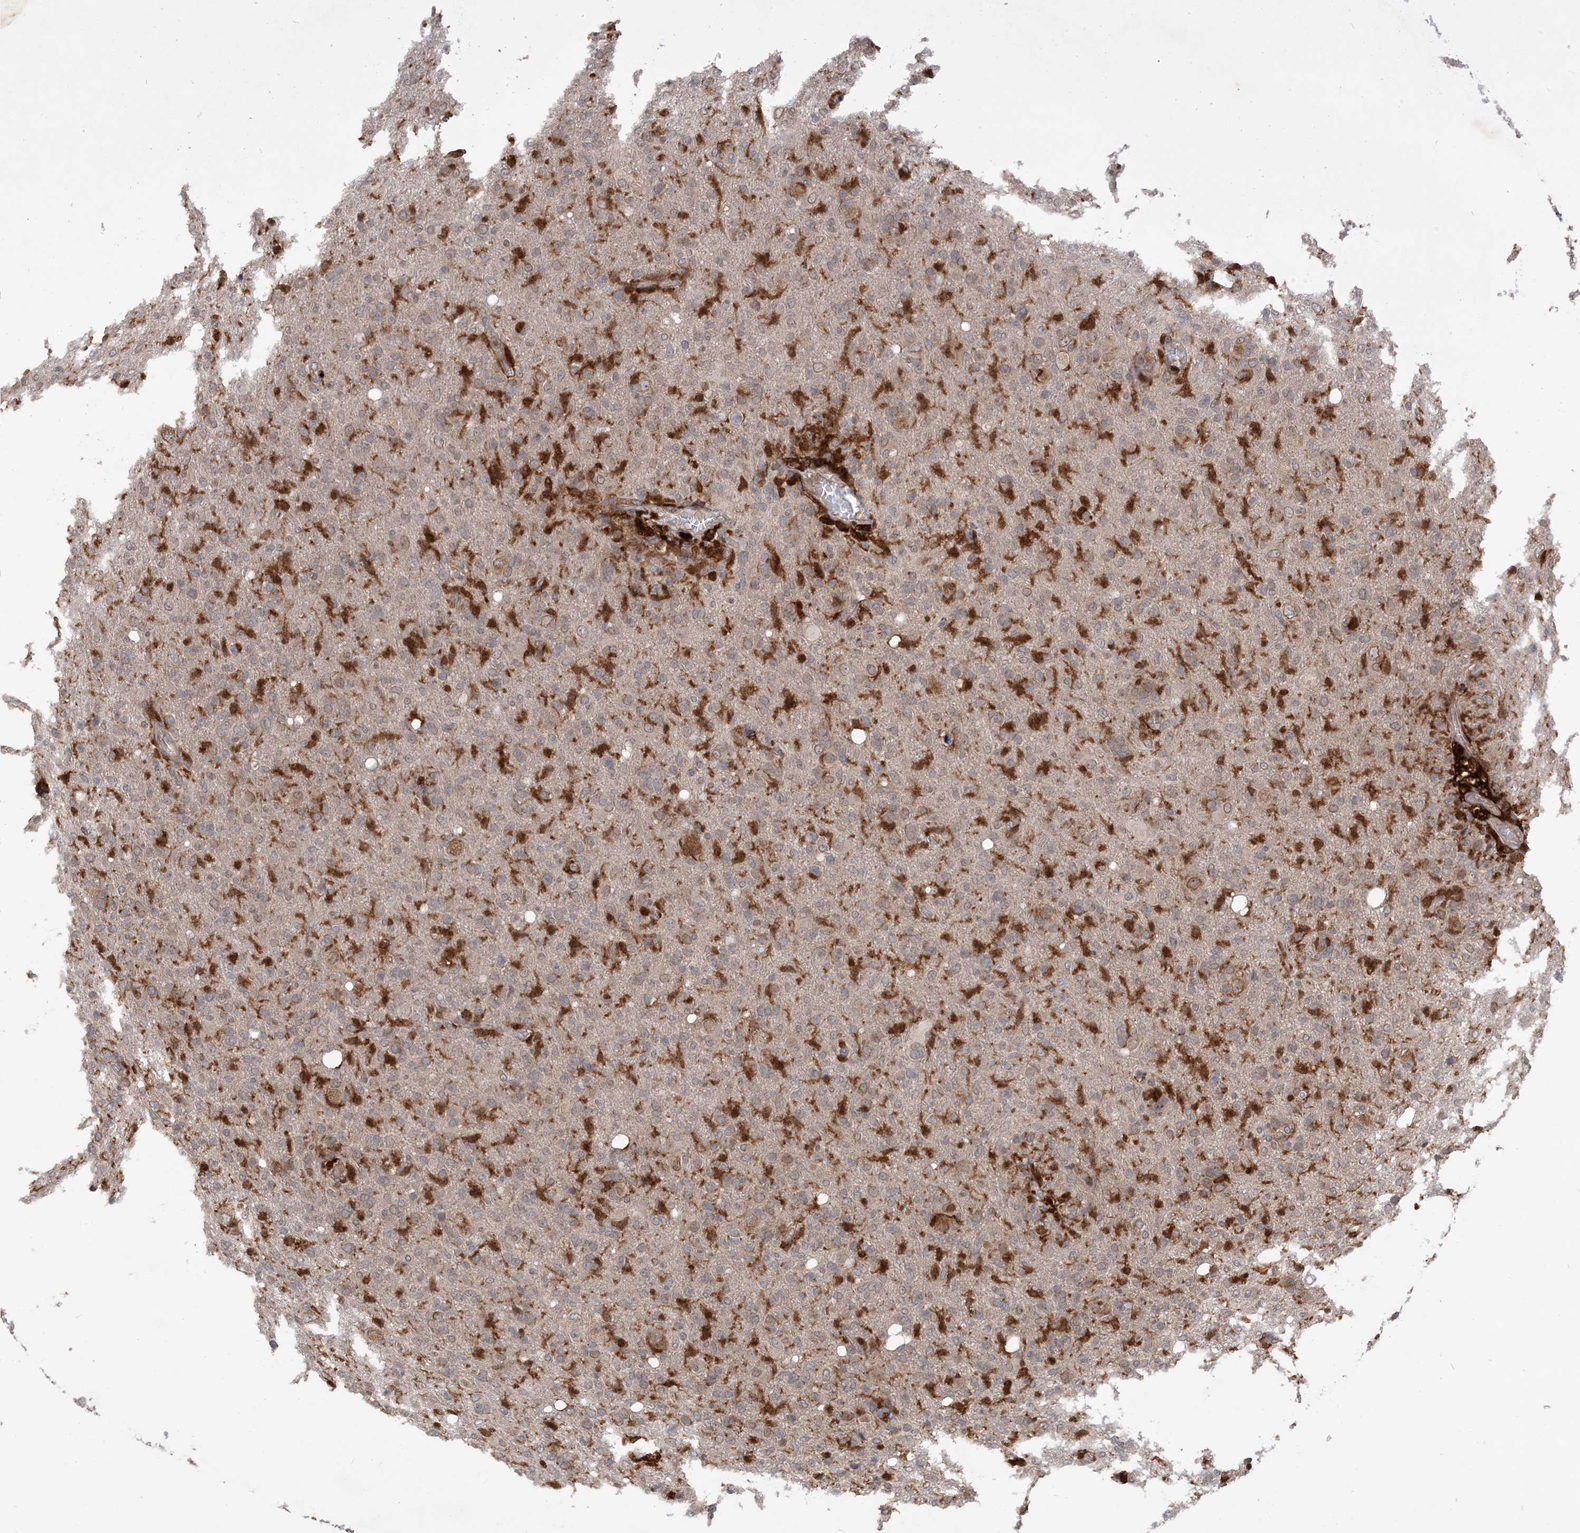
{"staining": {"intensity": "weak", "quantity": "<25%", "location": "cytoplasmic/membranous,nuclear"}, "tissue": "glioma", "cell_type": "Tumor cells", "image_type": "cancer", "snomed": [{"axis": "morphology", "description": "Glioma, malignant, High grade"}, {"axis": "topography", "description": "Brain"}], "caption": "Immunohistochemistry (IHC) photomicrograph of neoplastic tissue: human glioma stained with DAB (3,3'-diaminobenzidine) demonstrates no significant protein expression in tumor cells. (Stains: DAB IHC with hematoxylin counter stain, Microscopy: brightfield microscopy at high magnification).", "gene": "NAGK", "patient": {"sex": "female", "age": 57}}